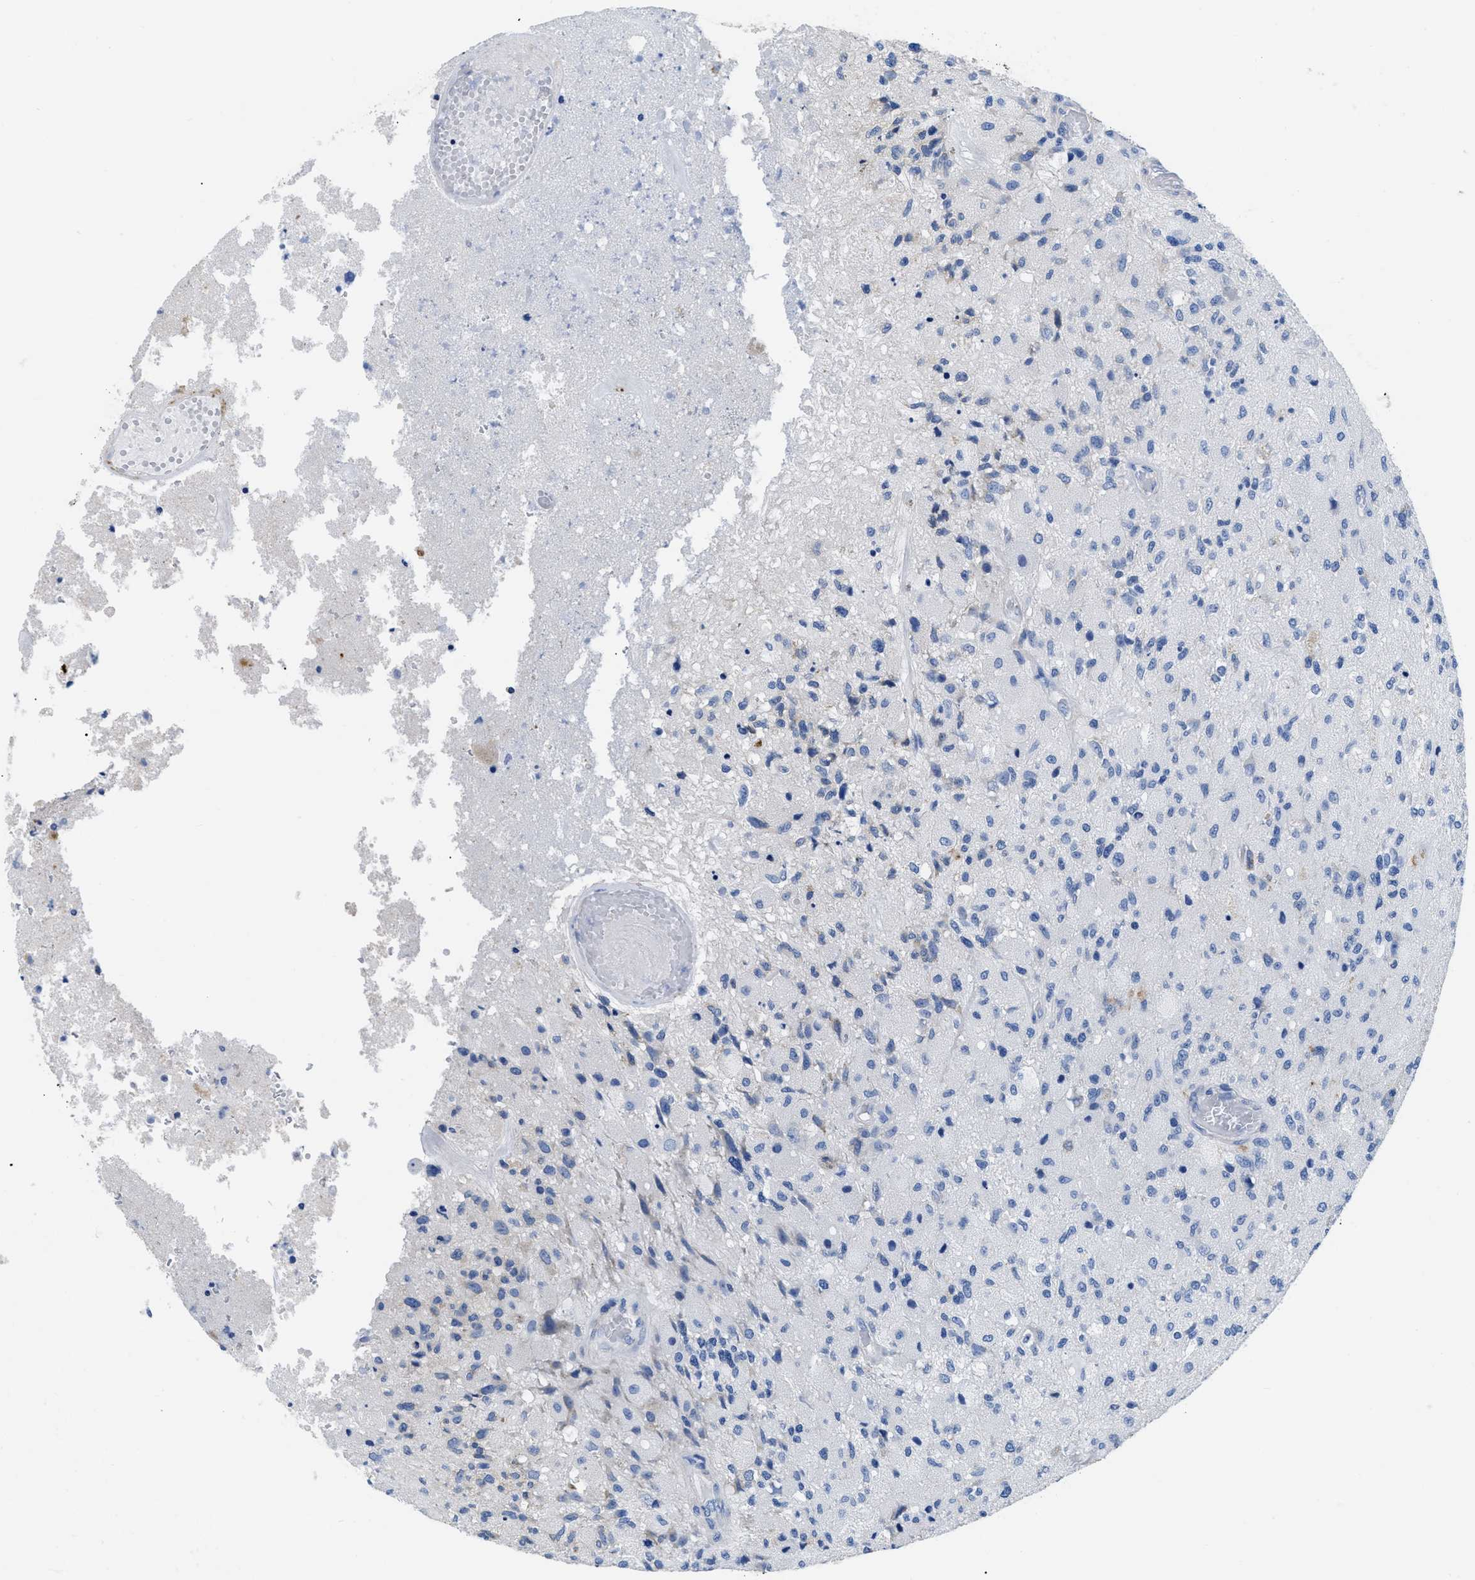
{"staining": {"intensity": "negative", "quantity": "none", "location": "none"}, "tissue": "glioma", "cell_type": "Tumor cells", "image_type": "cancer", "snomed": [{"axis": "morphology", "description": "Normal tissue, NOS"}, {"axis": "morphology", "description": "Glioma, malignant, High grade"}, {"axis": "topography", "description": "Cerebral cortex"}], "caption": "Immunohistochemical staining of human glioma exhibits no significant positivity in tumor cells.", "gene": "HLA-DPA1", "patient": {"sex": "male", "age": 77}}